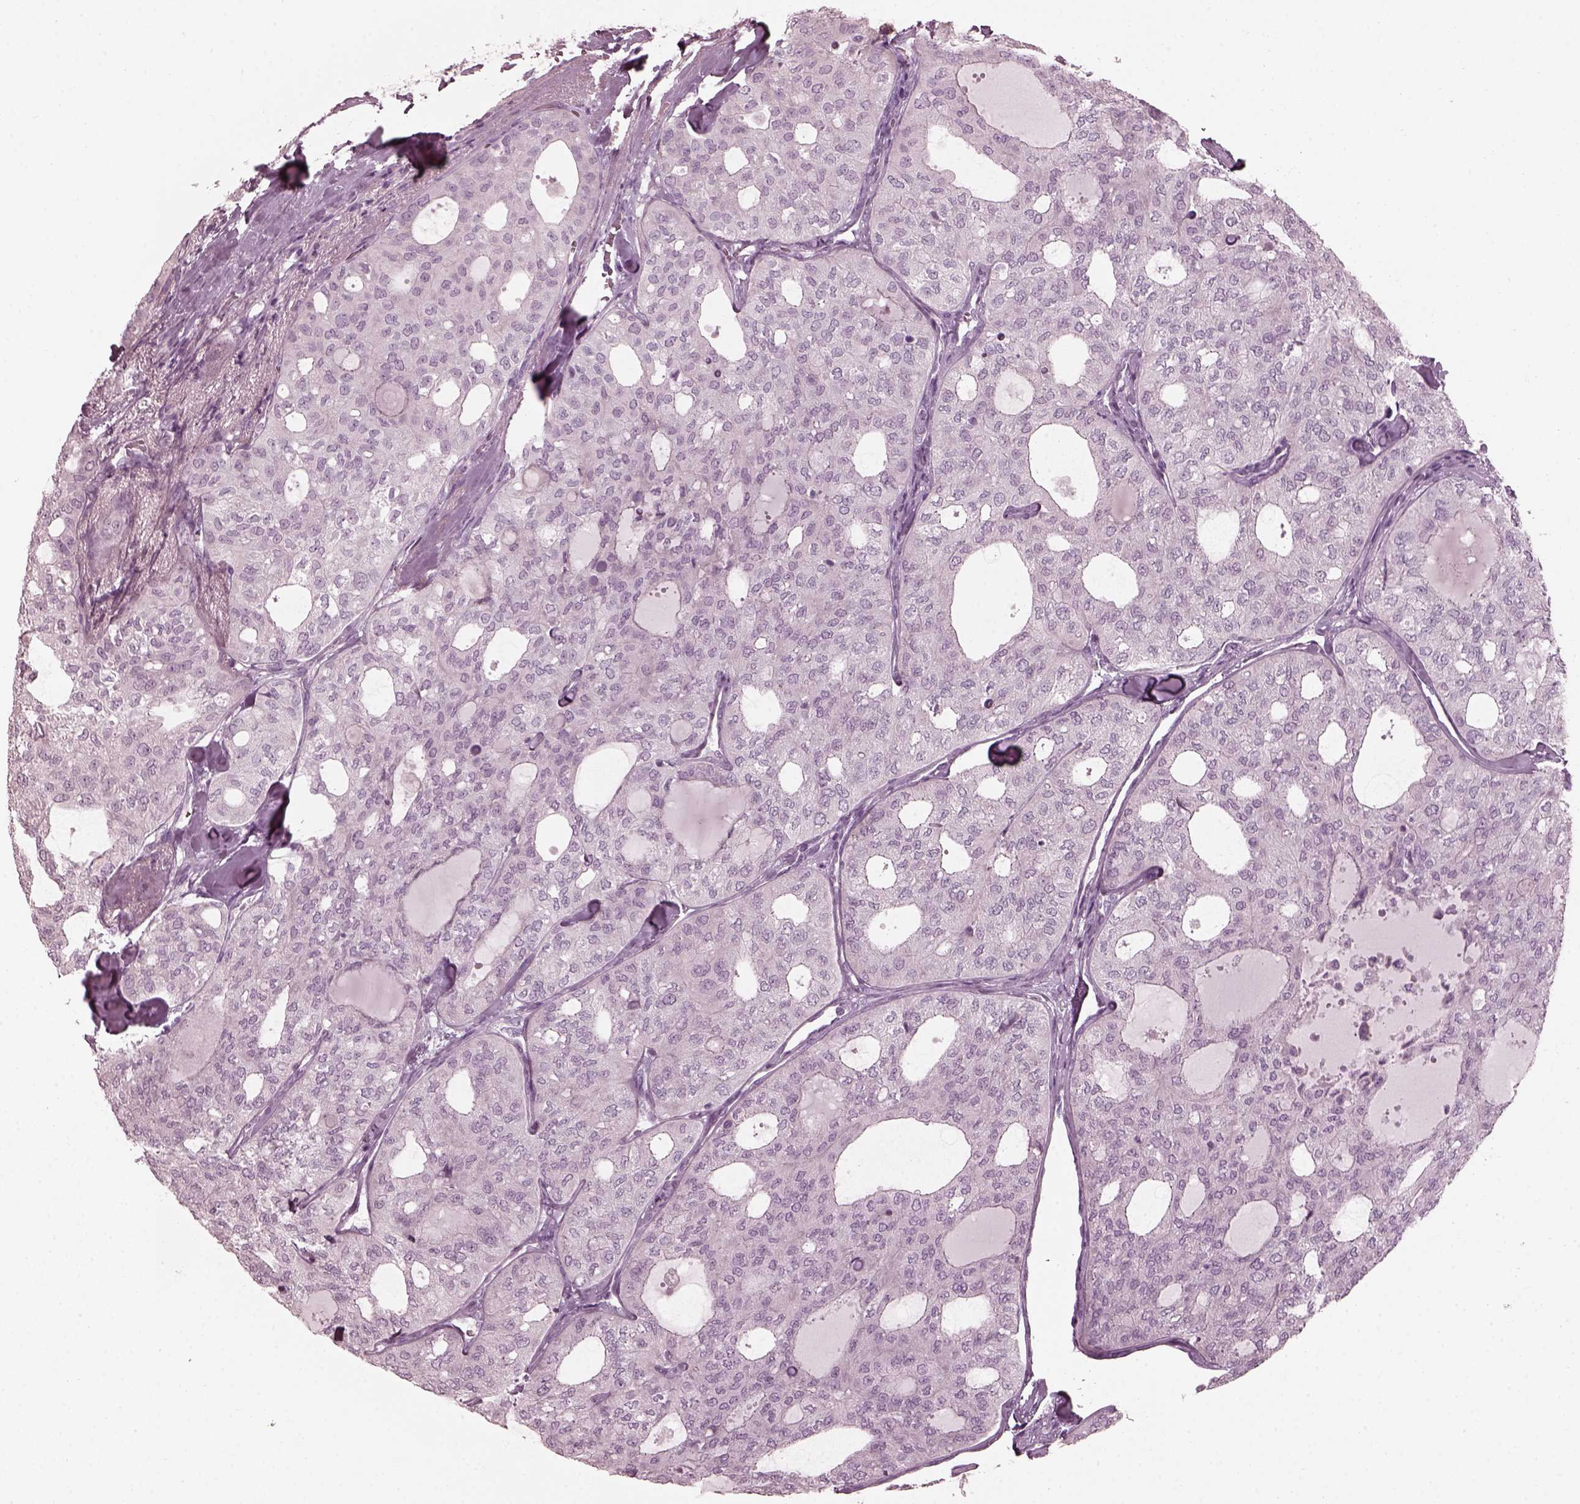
{"staining": {"intensity": "negative", "quantity": "none", "location": "none"}, "tissue": "thyroid cancer", "cell_type": "Tumor cells", "image_type": "cancer", "snomed": [{"axis": "morphology", "description": "Follicular adenoma carcinoma, NOS"}, {"axis": "topography", "description": "Thyroid gland"}], "caption": "High magnification brightfield microscopy of thyroid cancer (follicular adenoma carcinoma) stained with DAB (brown) and counterstained with hematoxylin (blue): tumor cells show no significant staining.", "gene": "SAXO2", "patient": {"sex": "male", "age": 75}}